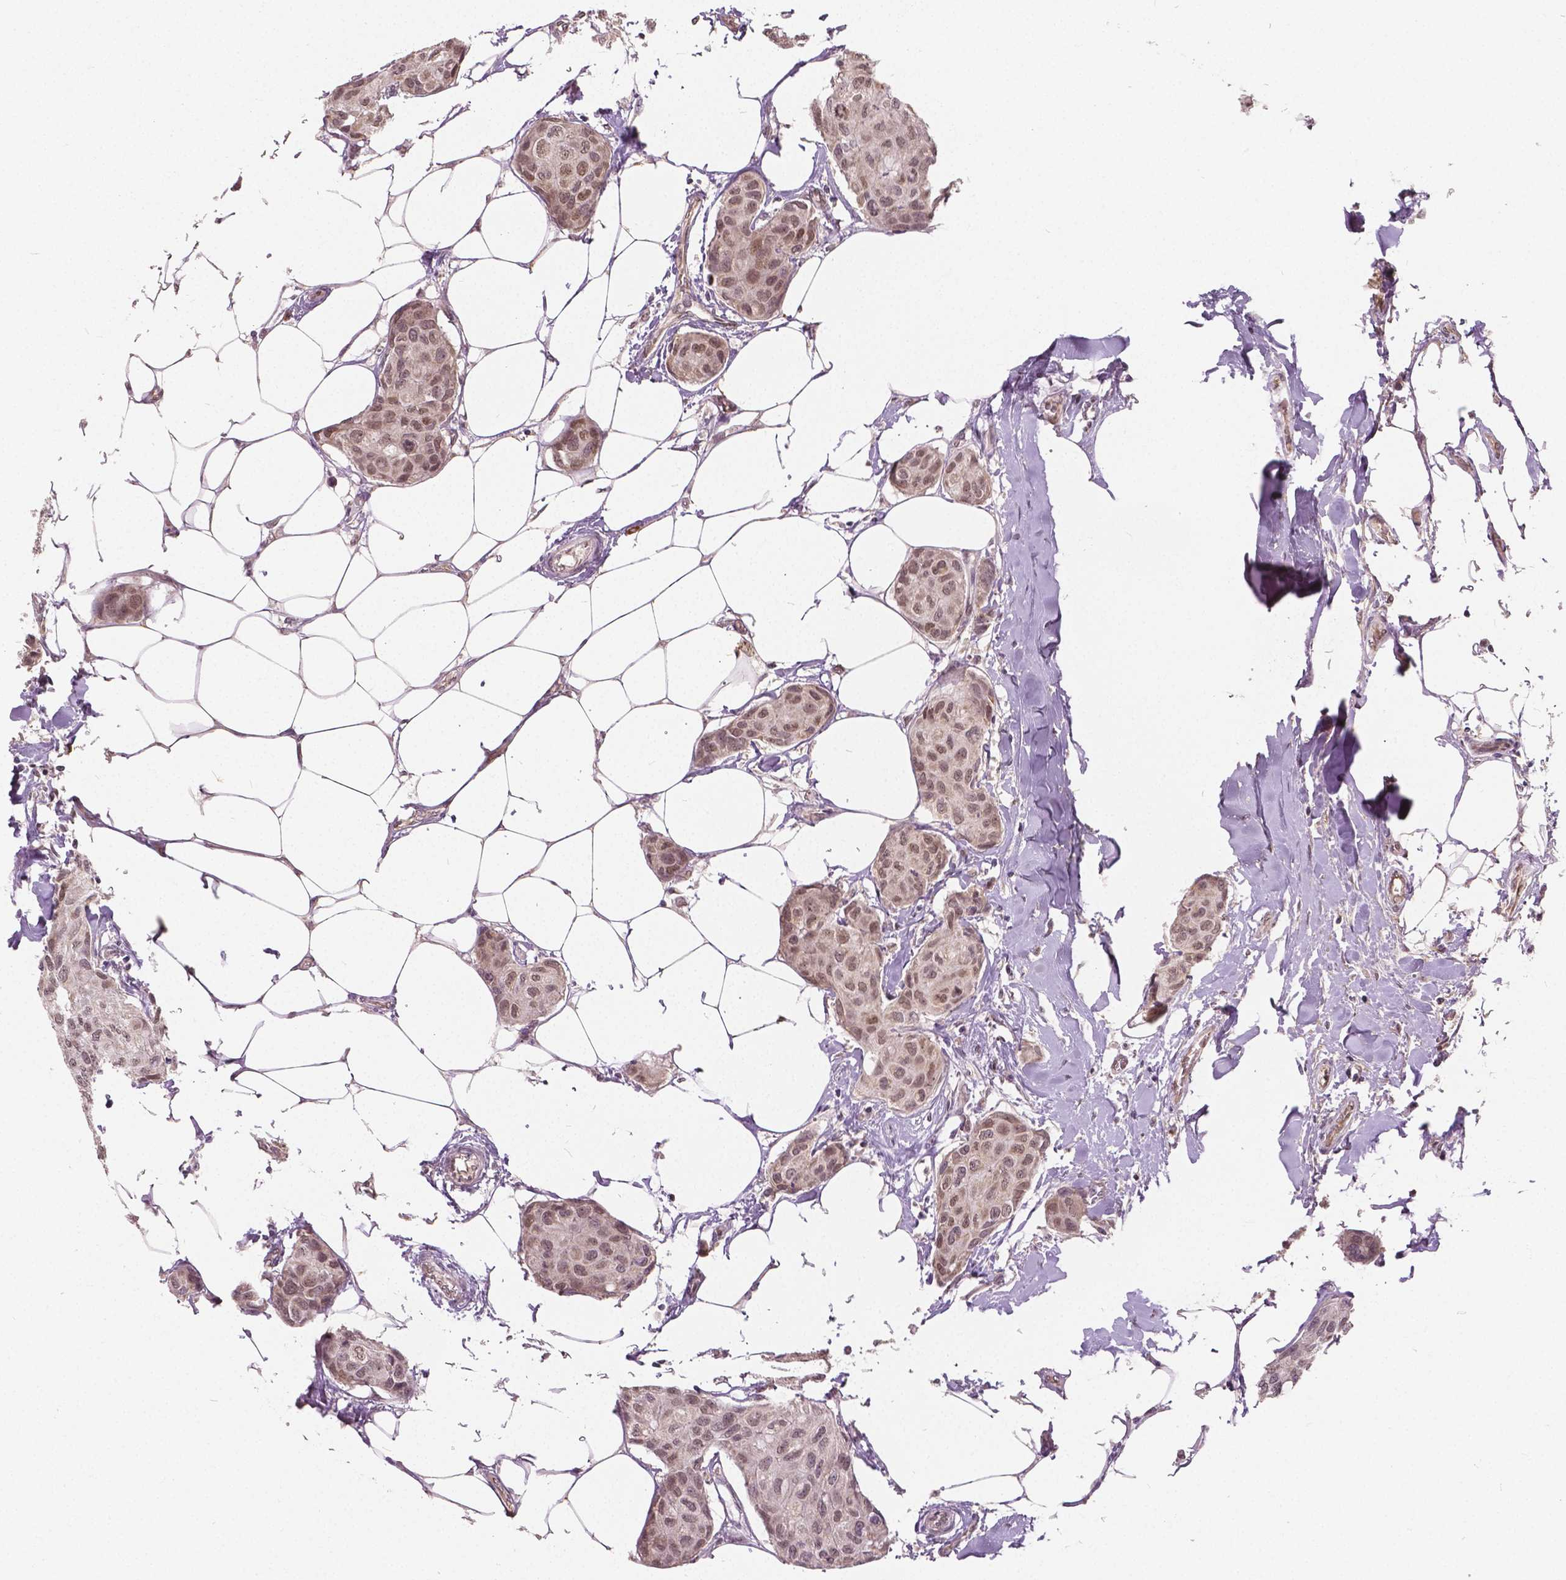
{"staining": {"intensity": "weak", "quantity": "<25%", "location": "nuclear"}, "tissue": "breast cancer", "cell_type": "Tumor cells", "image_type": "cancer", "snomed": [{"axis": "morphology", "description": "Duct carcinoma"}, {"axis": "topography", "description": "Breast"}], "caption": "This is a micrograph of immunohistochemistry (IHC) staining of invasive ductal carcinoma (breast), which shows no staining in tumor cells.", "gene": "HMBOX1", "patient": {"sex": "female", "age": 80}}